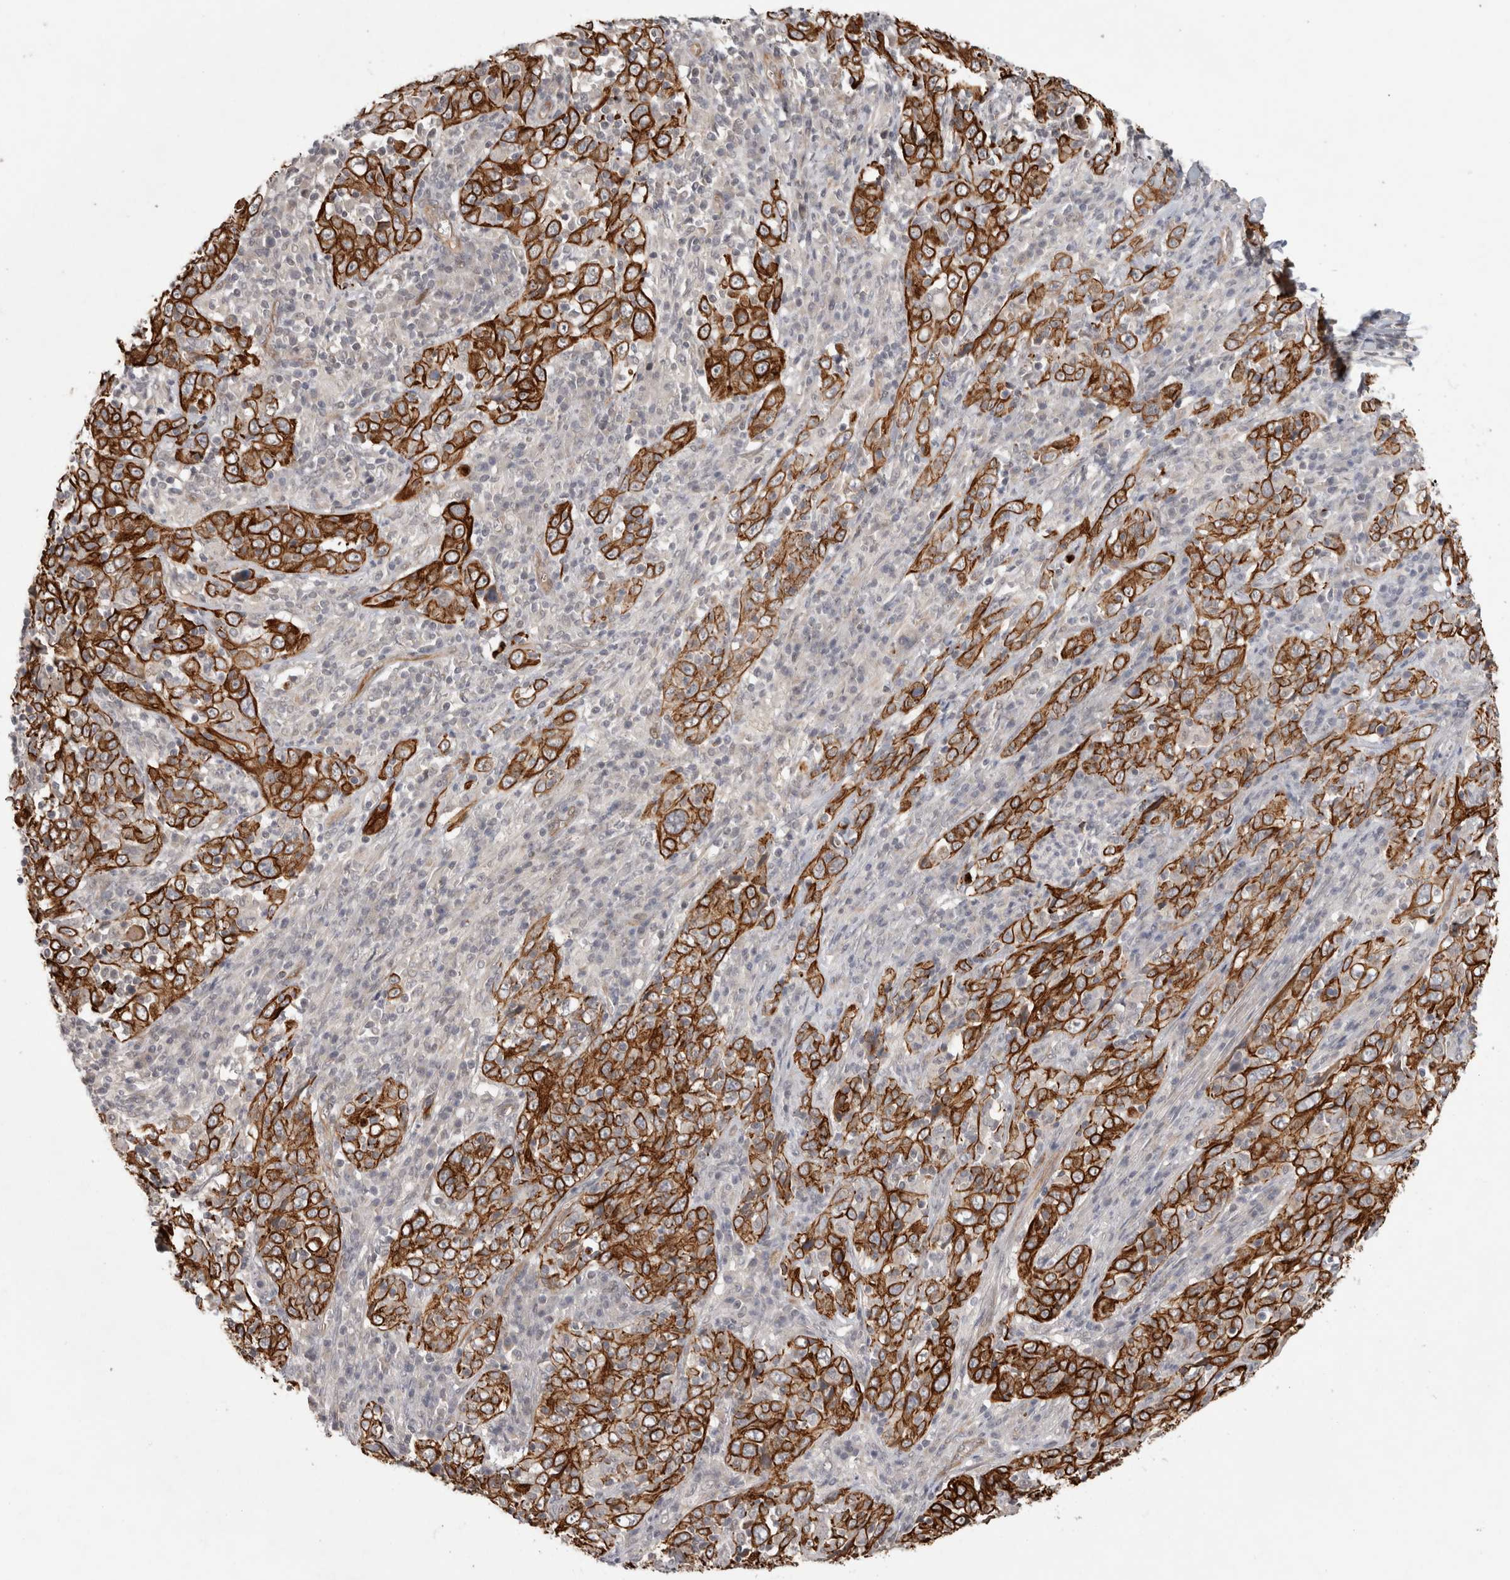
{"staining": {"intensity": "strong", "quantity": ">75%", "location": "cytoplasmic/membranous"}, "tissue": "cervical cancer", "cell_type": "Tumor cells", "image_type": "cancer", "snomed": [{"axis": "morphology", "description": "Squamous cell carcinoma, NOS"}, {"axis": "topography", "description": "Cervix"}], "caption": "IHC (DAB (3,3'-diaminobenzidine)) staining of cervical squamous cell carcinoma displays strong cytoplasmic/membranous protein staining in about >75% of tumor cells. The staining was performed using DAB (3,3'-diaminobenzidine) to visualize the protein expression in brown, while the nuclei were stained in blue with hematoxylin (Magnification: 20x).", "gene": "CRISPLD1", "patient": {"sex": "female", "age": 46}}